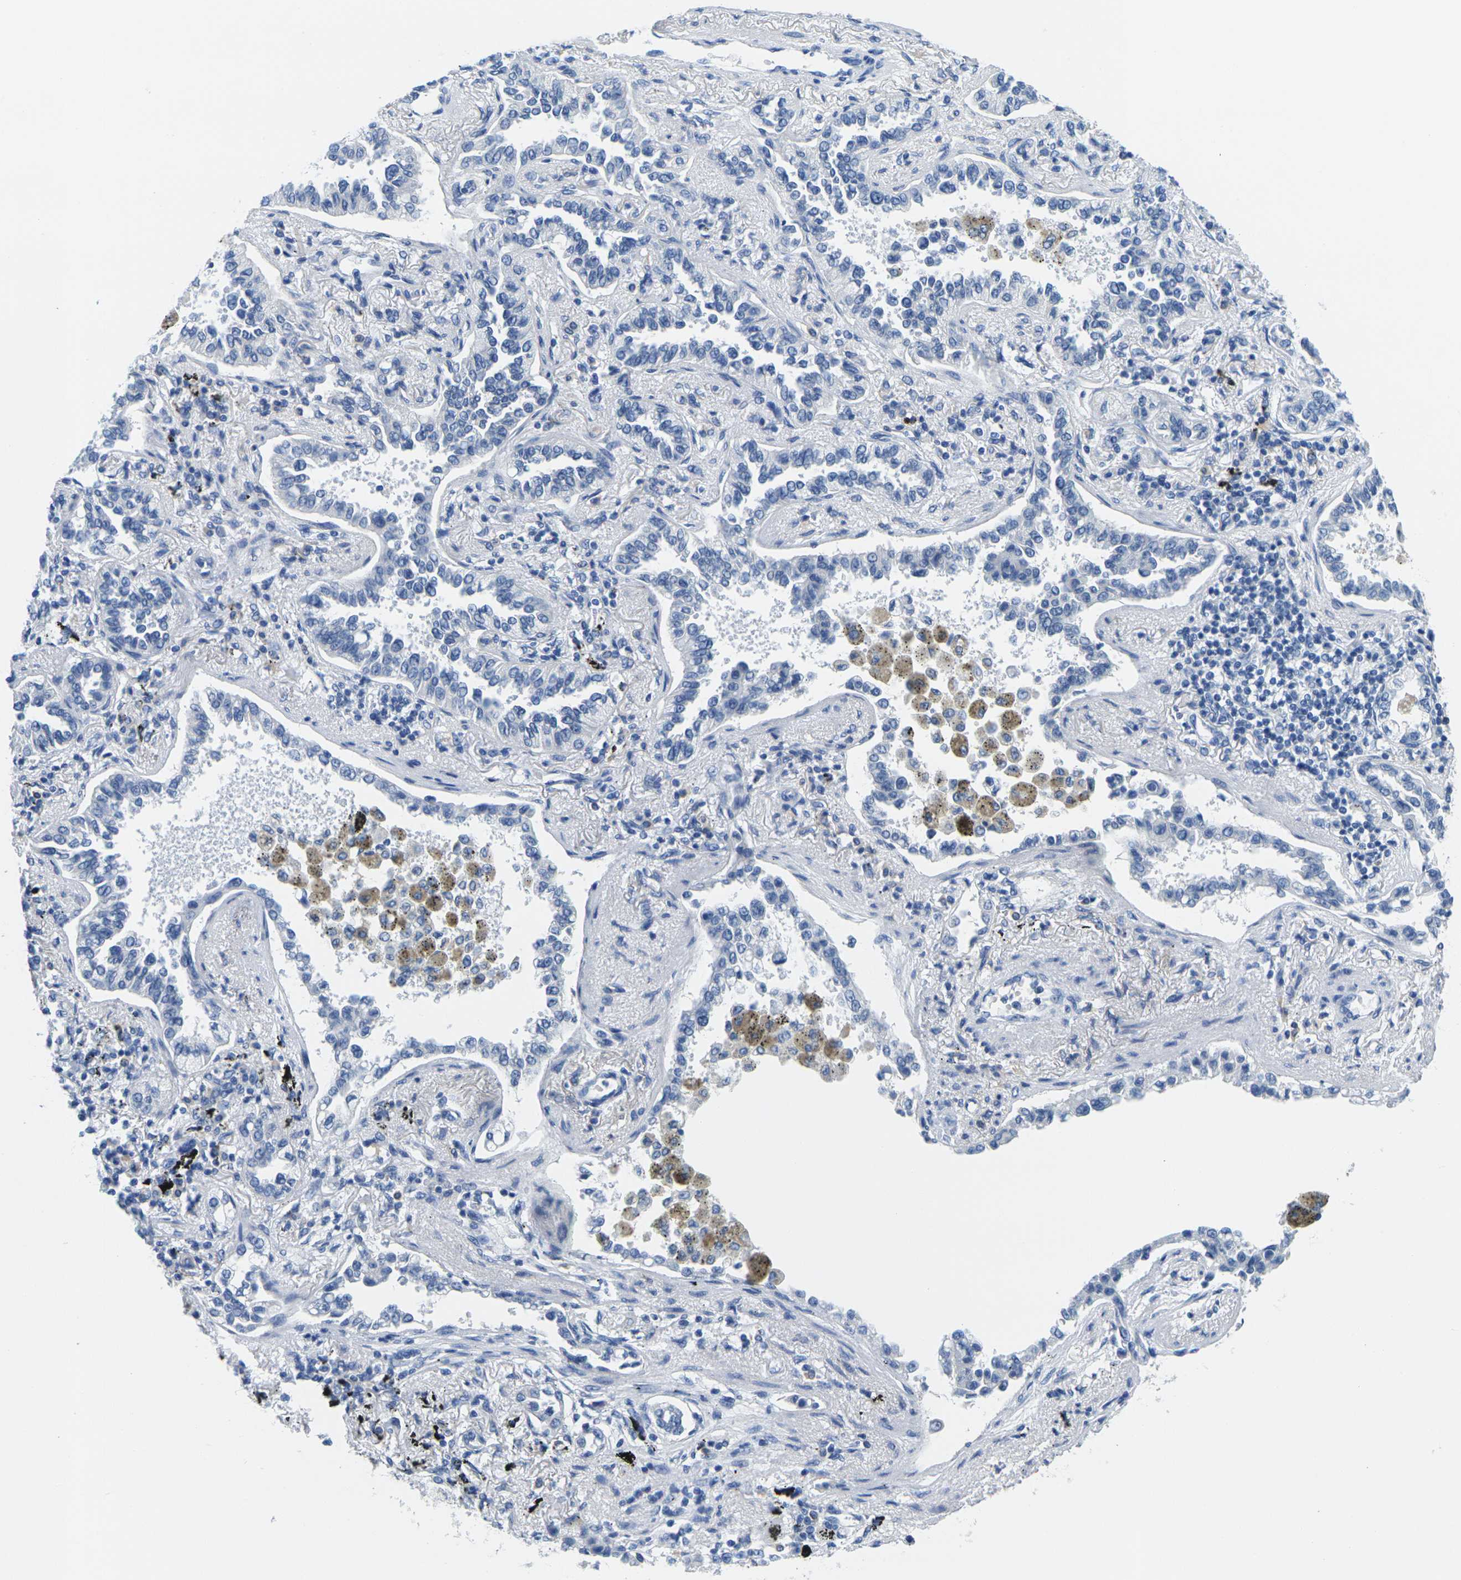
{"staining": {"intensity": "negative", "quantity": "none", "location": "none"}, "tissue": "lung cancer", "cell_type": "Tumor cells", "image_type": "cancer", "snomed": [{"axis": "morphology", "description": "Normal tissue, NOS"}, {"axis": "morphology", "description": "Adenocarcinoma, NOS"}, {"axis": "topography", "description": "Lung"}], "caption": "Adenocarcinoma (lung) was stained to show a protein in brown. There is no significant staining in tumor cells.", "gene": "FAM3D", "patient": {"sex": "male", "age": 59}}